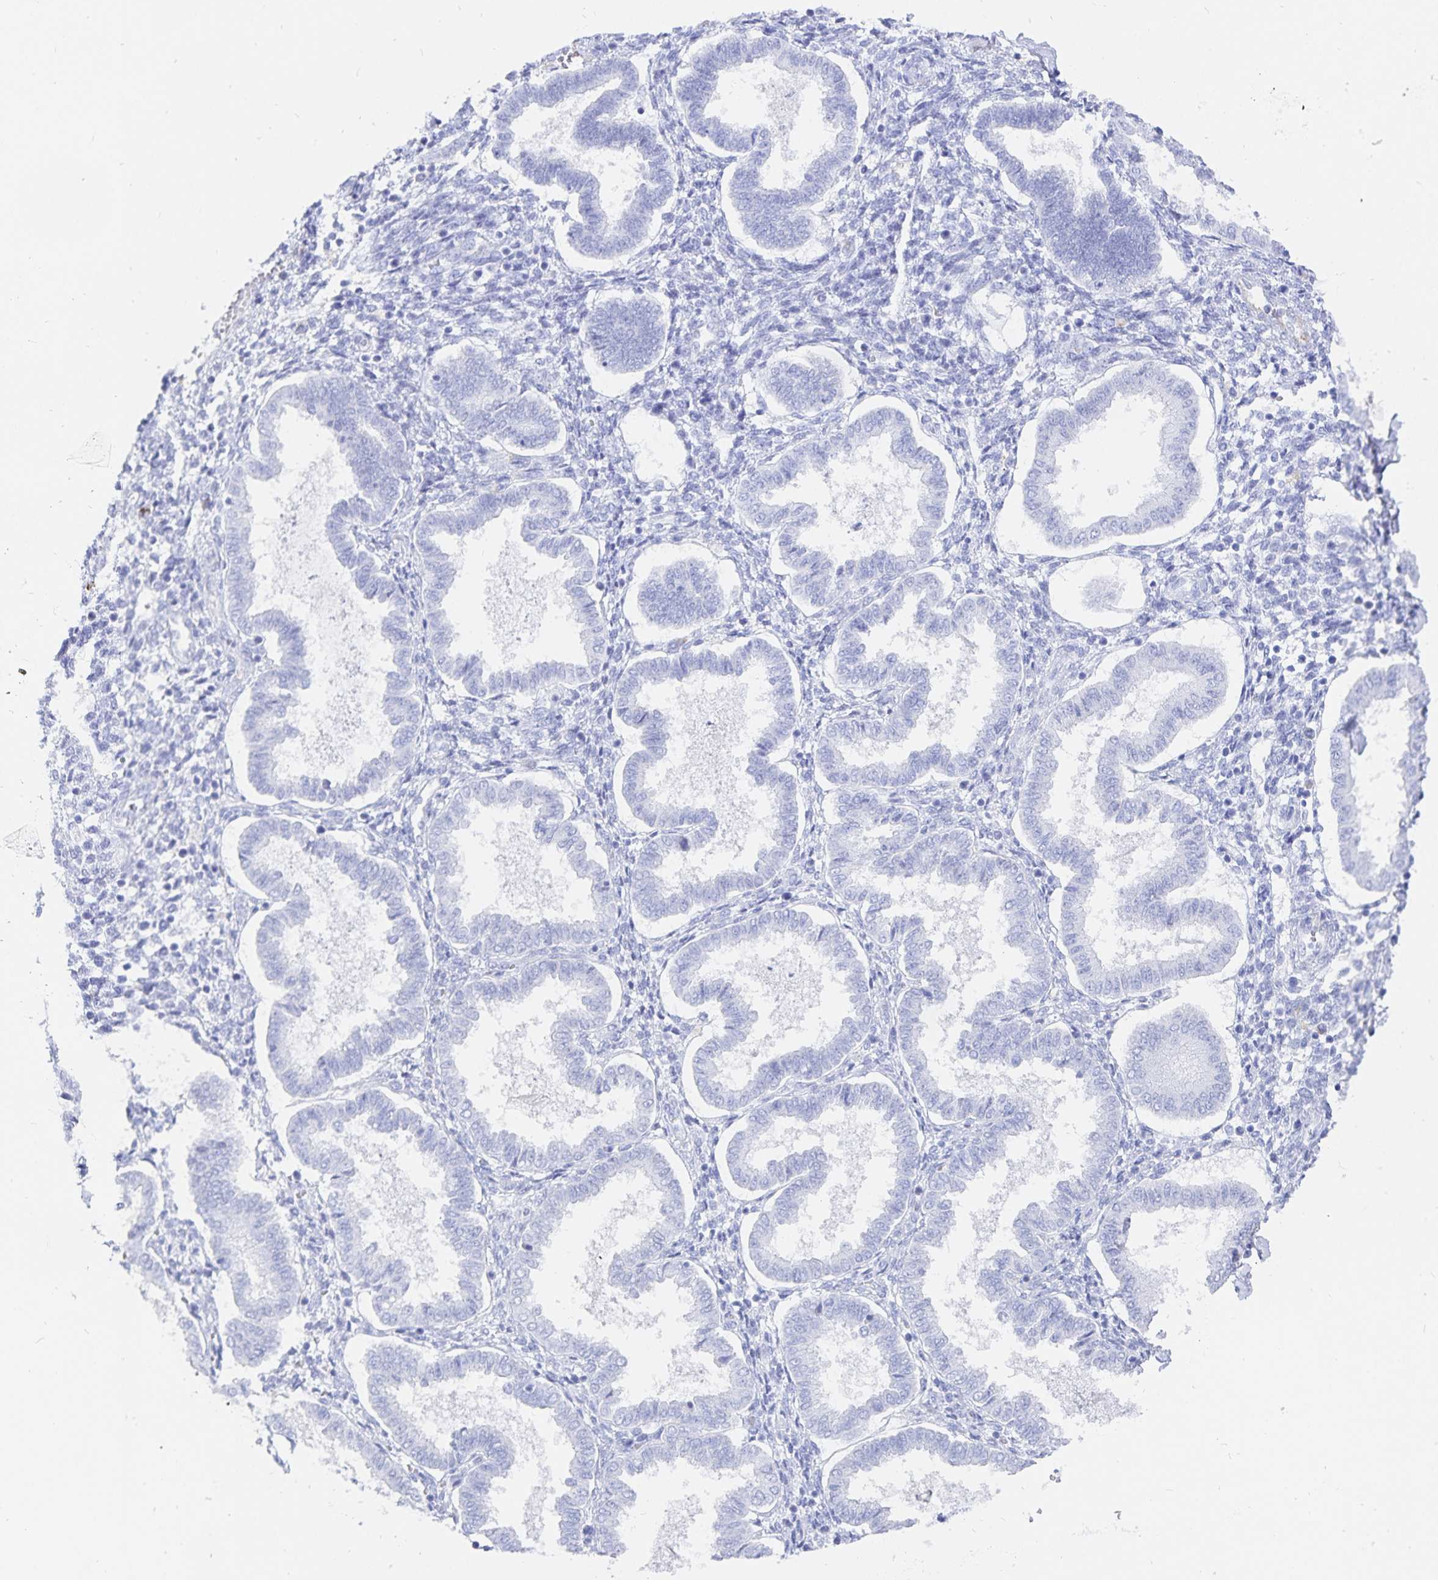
{"staining": {"intensity": "negative", "quantity": "none", "location": "none"}, "tissue": "endometrium", "cell_type": "Cells in endometrial stroma", "image_type": "normal", "snomed": [{"axis": "morphology", "description": "Normal tissue, NOS"}, {"axis": "topography", "description": "Endometrium"}], "caption": "The micrograph exhibits no staining of cells in endometrial stroma in normal endometrium.", "gene": "INSL5", "patient": {"sex": "female", "age": 24}}